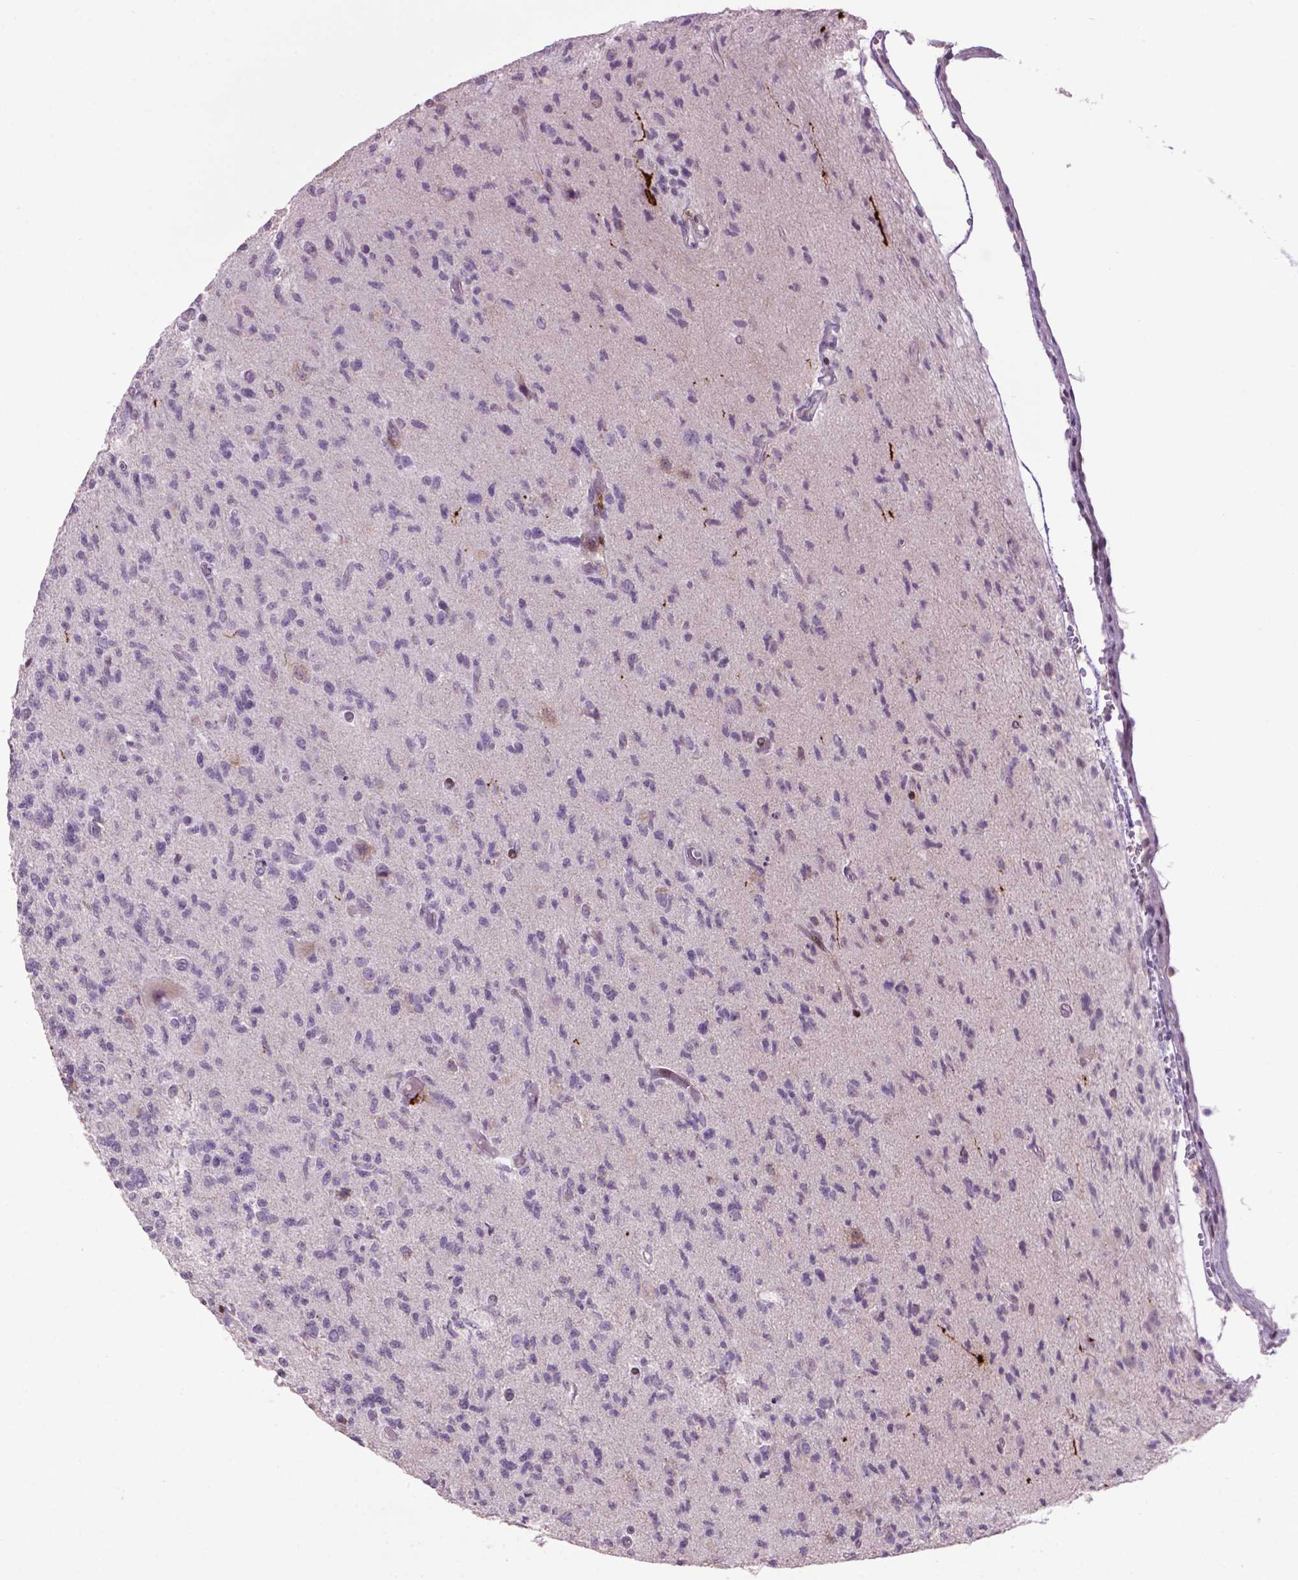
{"staining": {"intensity": "negative", "quantity": "none", "location": "none"}, "tissue": "glioma", "cell_type": "Tumor cells", "image_type": "cancer", "snomed": [{"axis": "morphology", "description": "Glioma, malignant, High grade"}, {"axis": "topography", "description": "Brain"}], "caption": "Tumor cells show no significant expression in glioma. Nuclei are stained in blue.", "gene": "TH", "patient": {"sex": "male", "age": 56}}